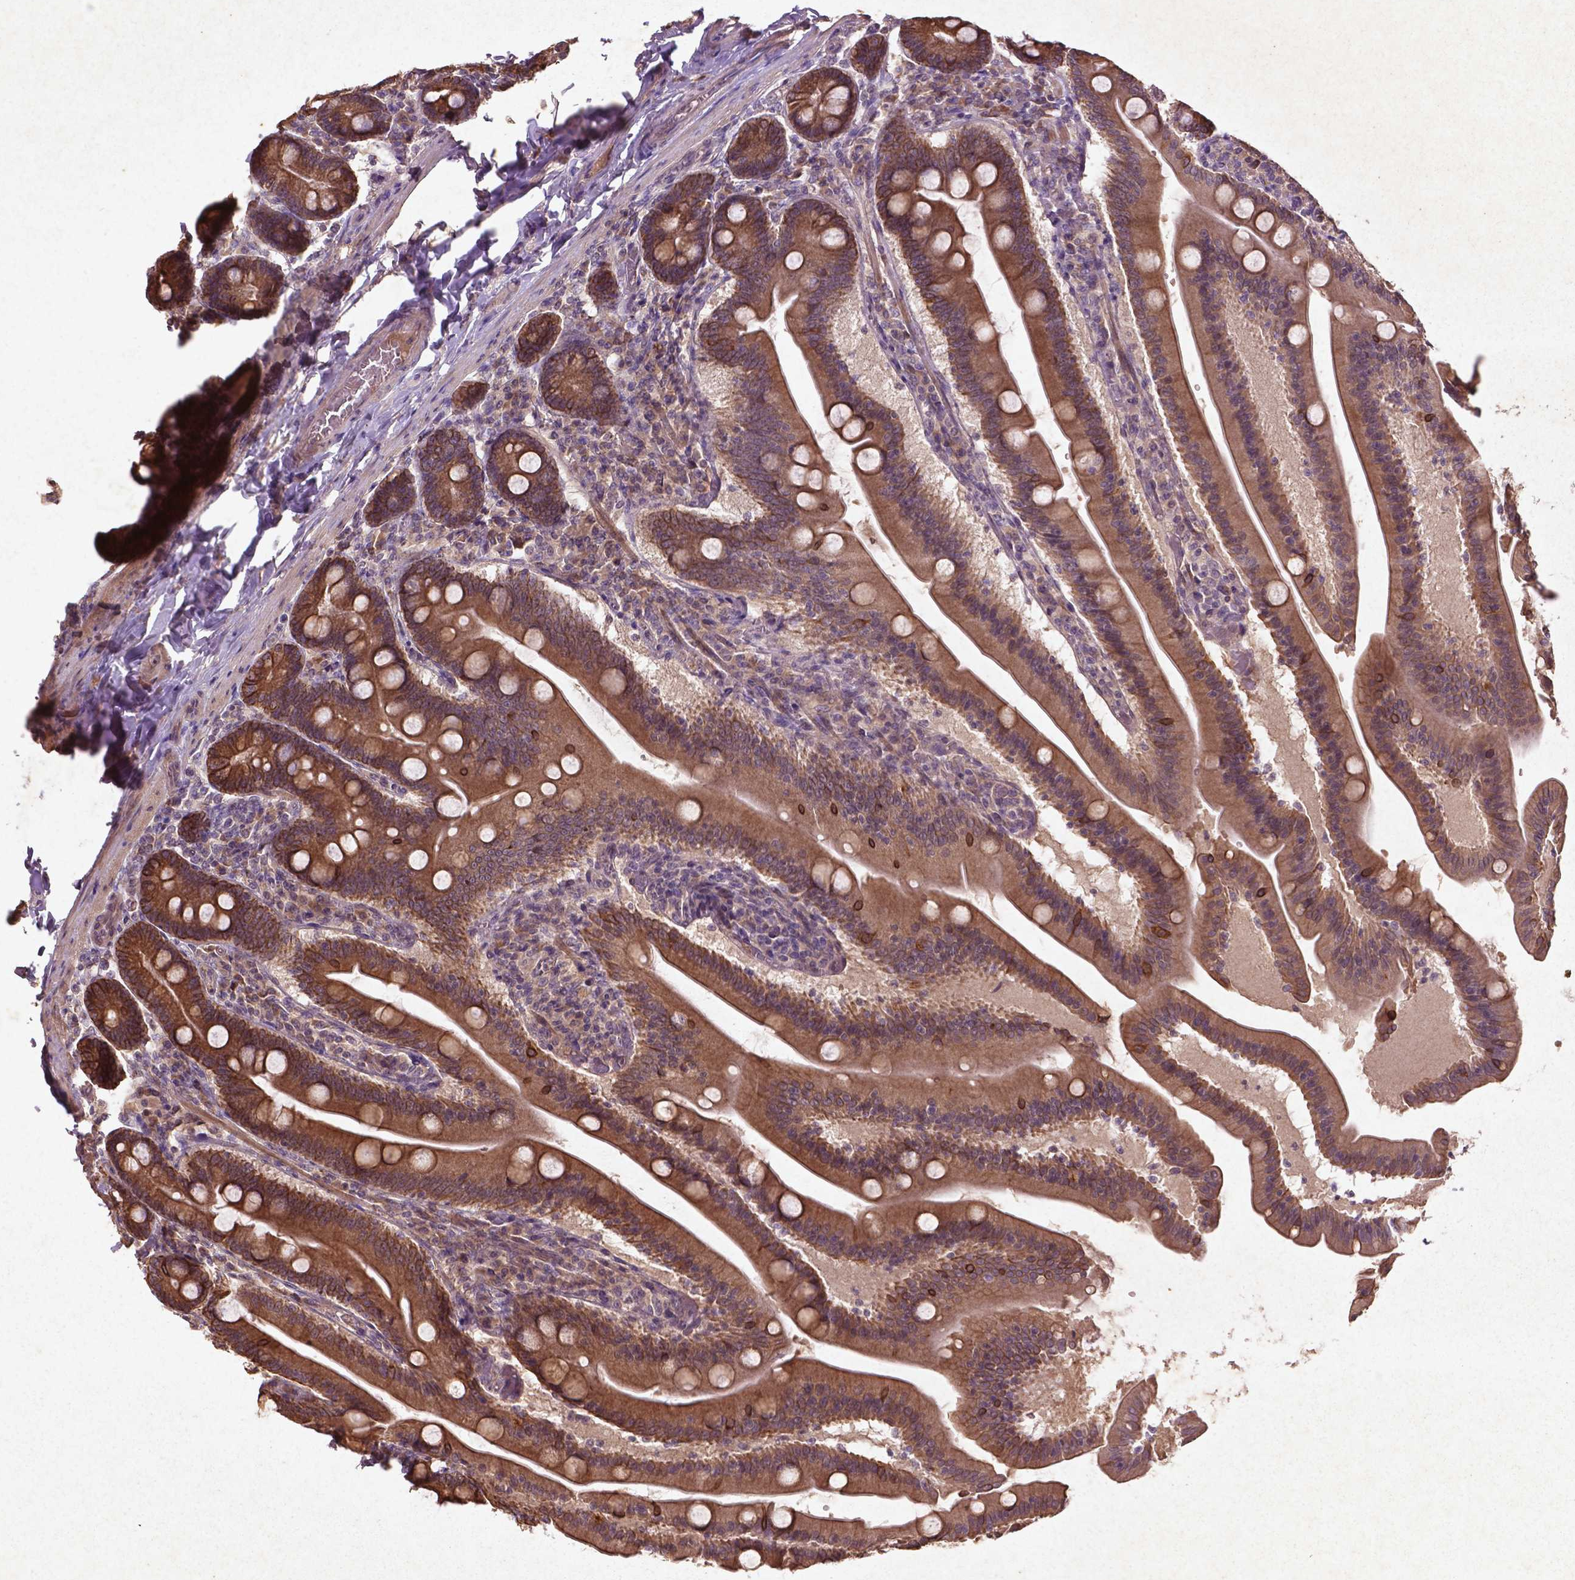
{"staining": {"intensity": "moderate", "quantity": ">75%", "location": "cytoplasmic/membranous"}, "tissue": "small intestine", "cell_type": "Glandular cells", "image_type": "normal", "snomed": [{"axis": "morphology", "description": "Normal tissue, NOS"}, {"axis": "topography", "description": "Small intestine"}], "caption": "The immunohistochemical stain shows moderate cytoplasmic/membranous staining in glandular cells of unremarkable small intestine. (DAB = brown stain, brightfield microscopy at high magnification).", "gene": "COQ2", "patient": {"sex": "male", "age": 37}}